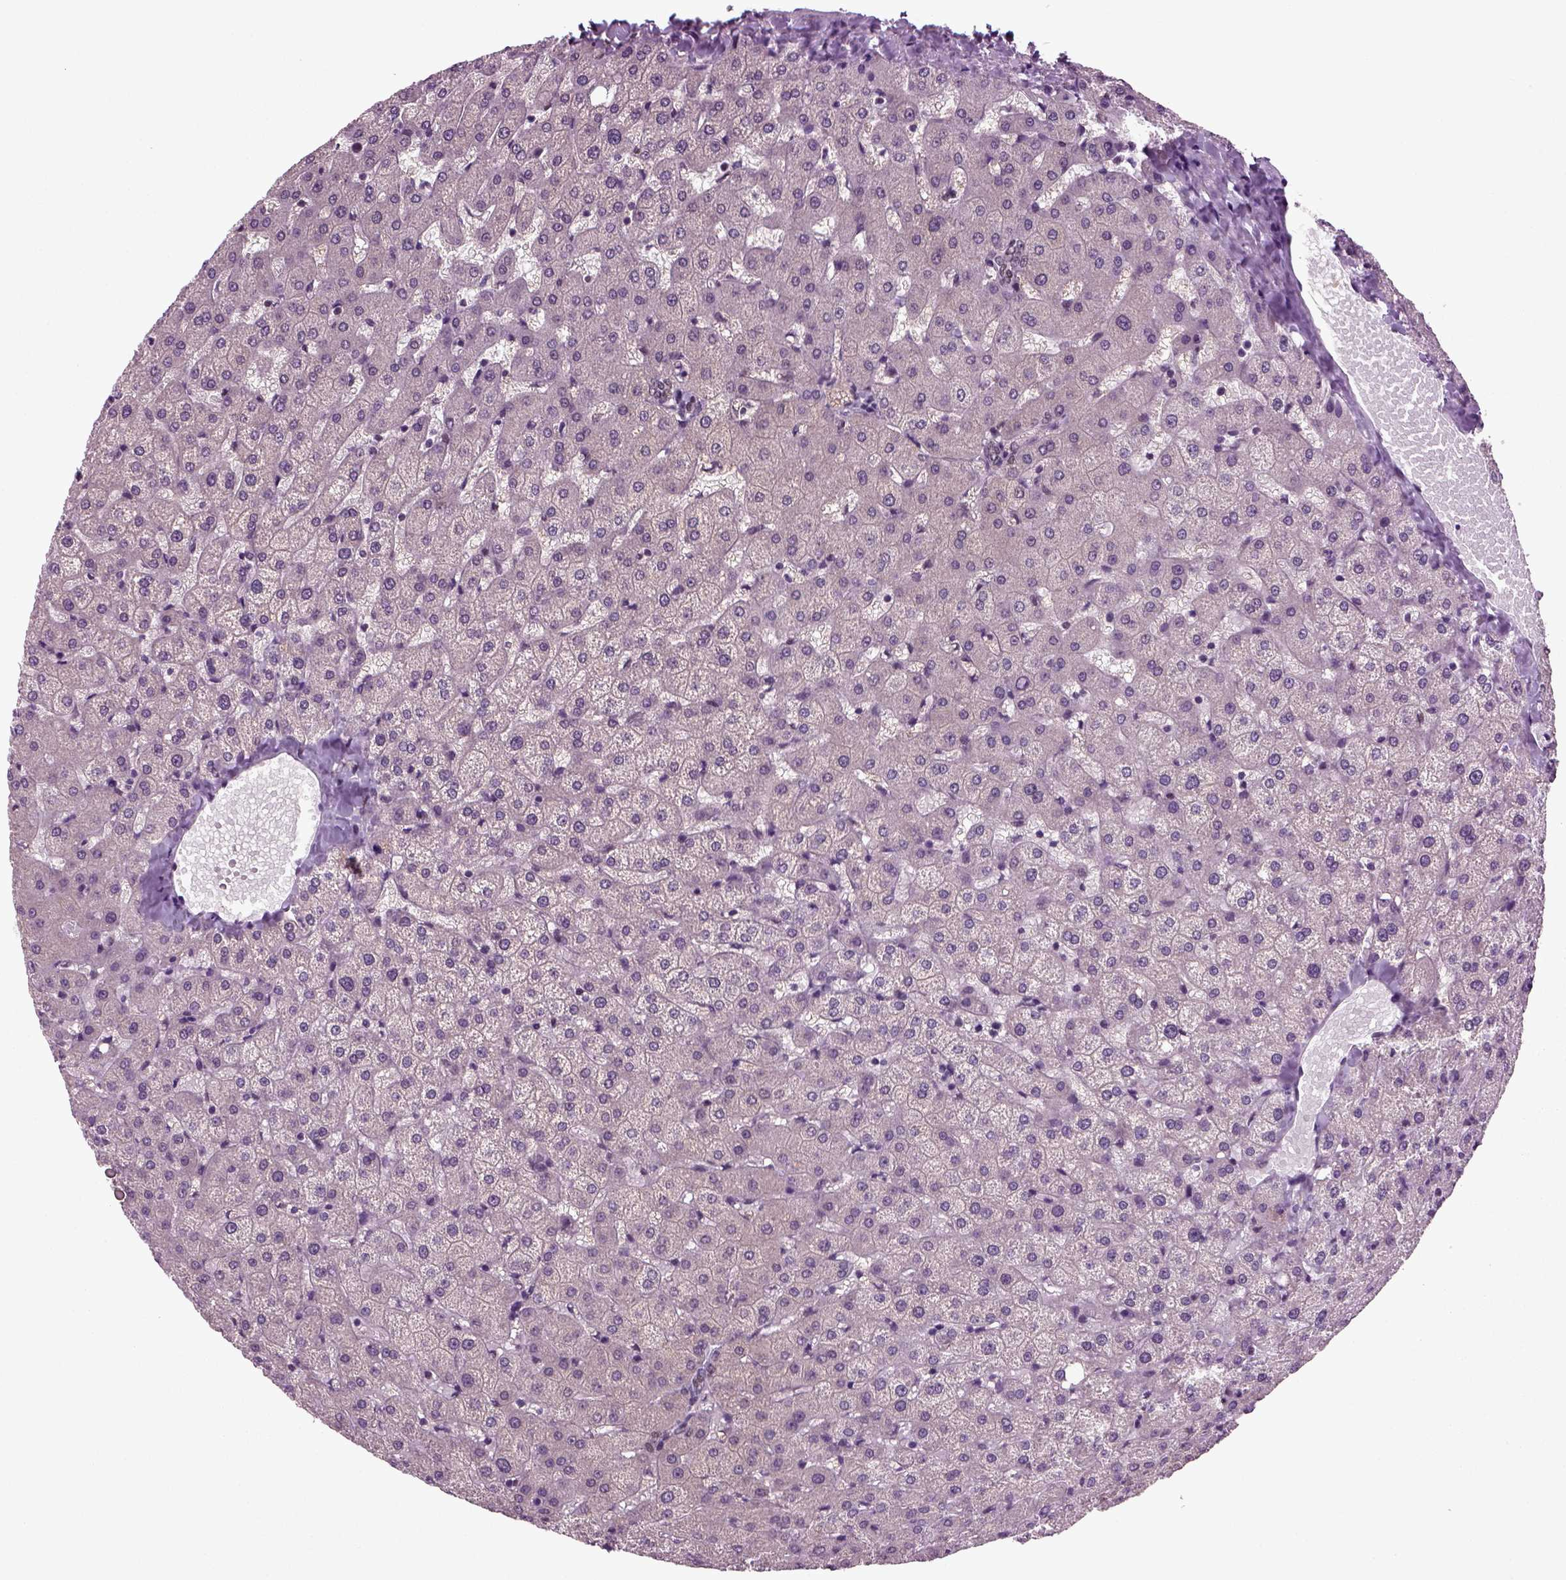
{"staining": {"intensity": "negative", "quantity": "none", "location": "none"}, "tissue": "liver", "cell_type": "Cholangiocytes", "image_type": "normal", "snomed": [{"axis": "morphology", "description": "Normal tissue, NOS"}, {"axis": "topography", "description": "Liver"}], "caption": "The IHC histopathology image has no significant staining in cholangiocytes of liver.", "gene": "RCOR3", "patient": {"sex": "female", "age": 50}}